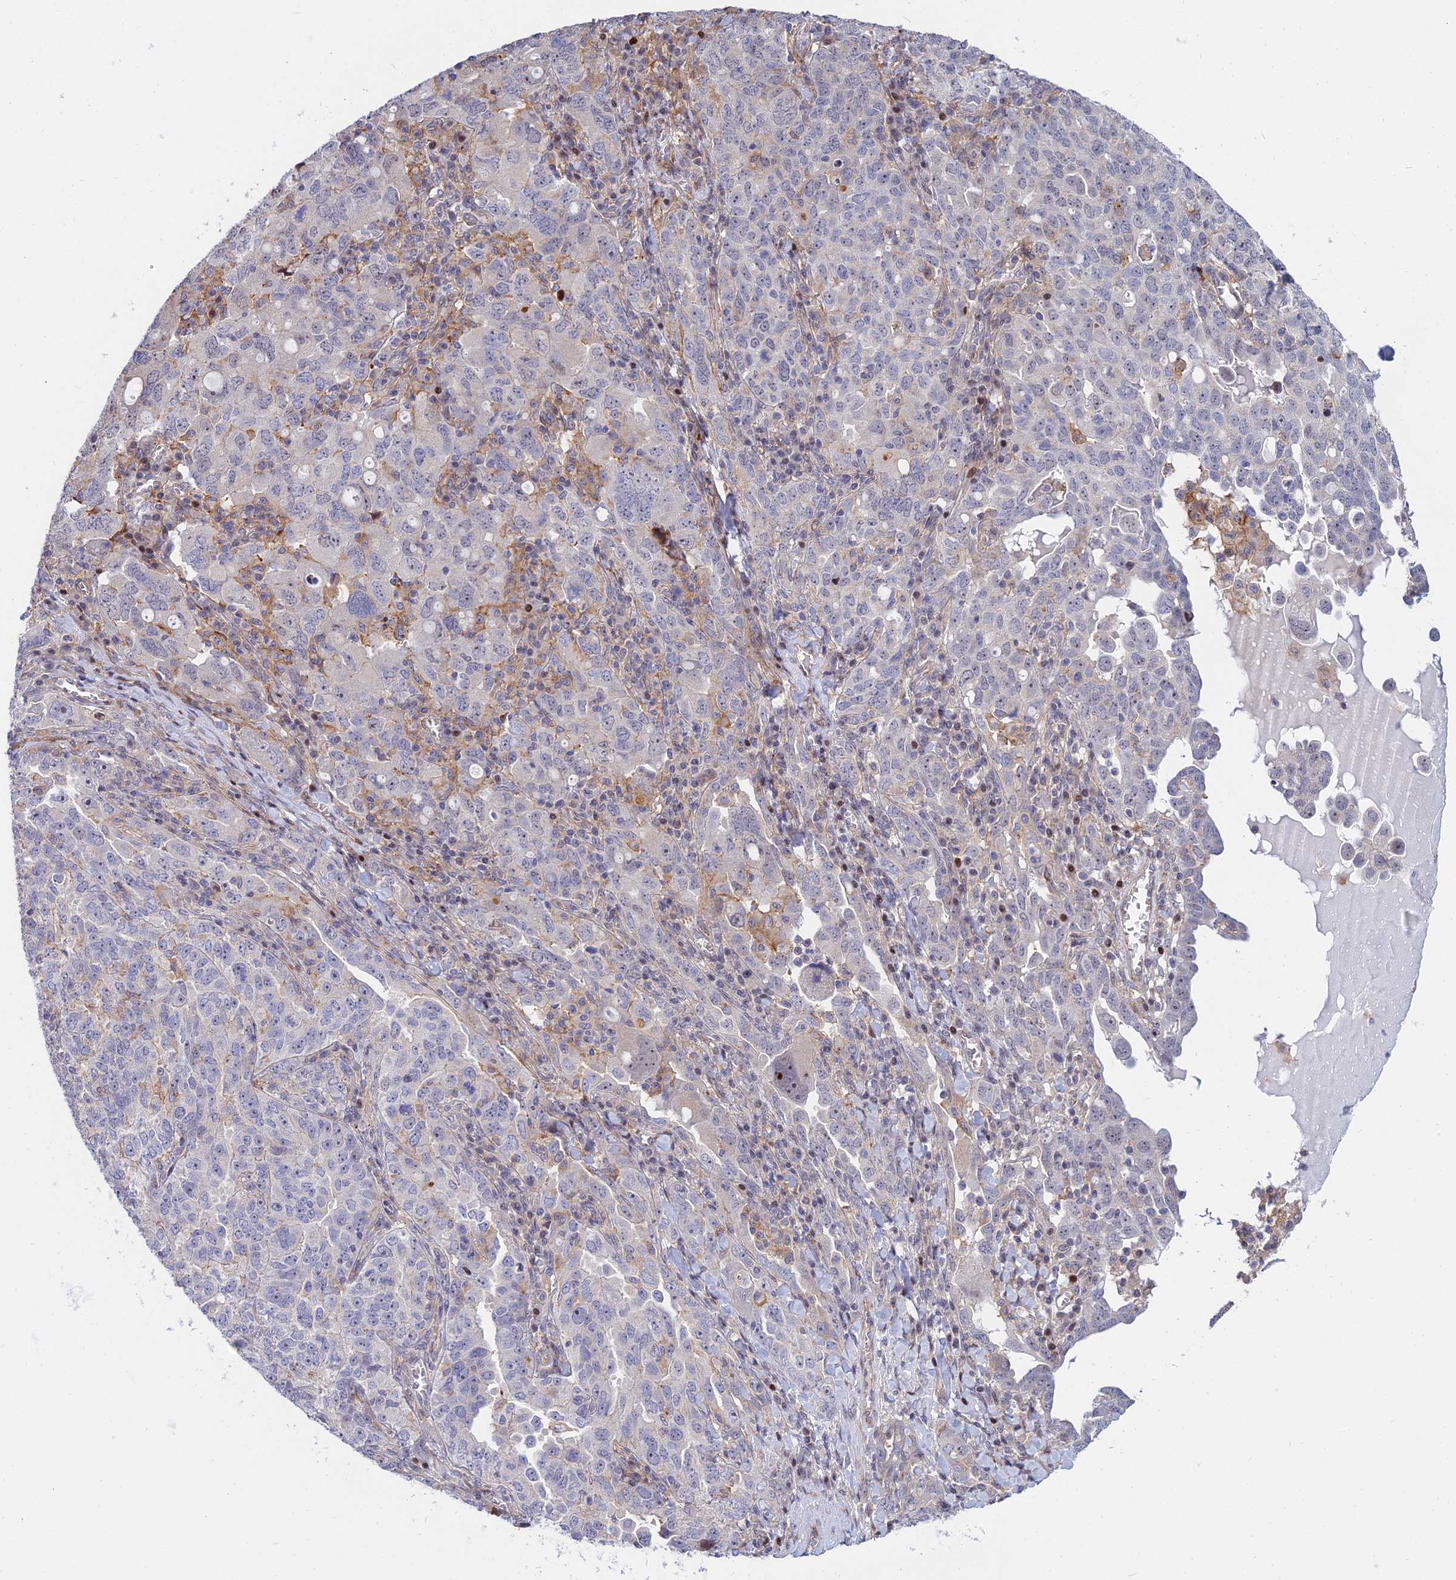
{"staining": {"intensity": "negative", "quantity": "none", "location": "none"}, "tissue": "ovarian cancer", "cell_type": "Tumor cells", "image_type": "cancer", "snomed": [{"axis": "morphology", "description": "Carcinoma, endometroid"}, {"axis": "topography", "description": "Ovary"}], "caption": "A micrograph of ovarian cancer stained for a protein demonstrates no brown staining in tumor cells. The staining is performed using DAB brown chromogen with nuclei counter-stained in using hematoxylin.", "gene": "TRIM43B", "patient": {"sex": "female", "age": 62}}